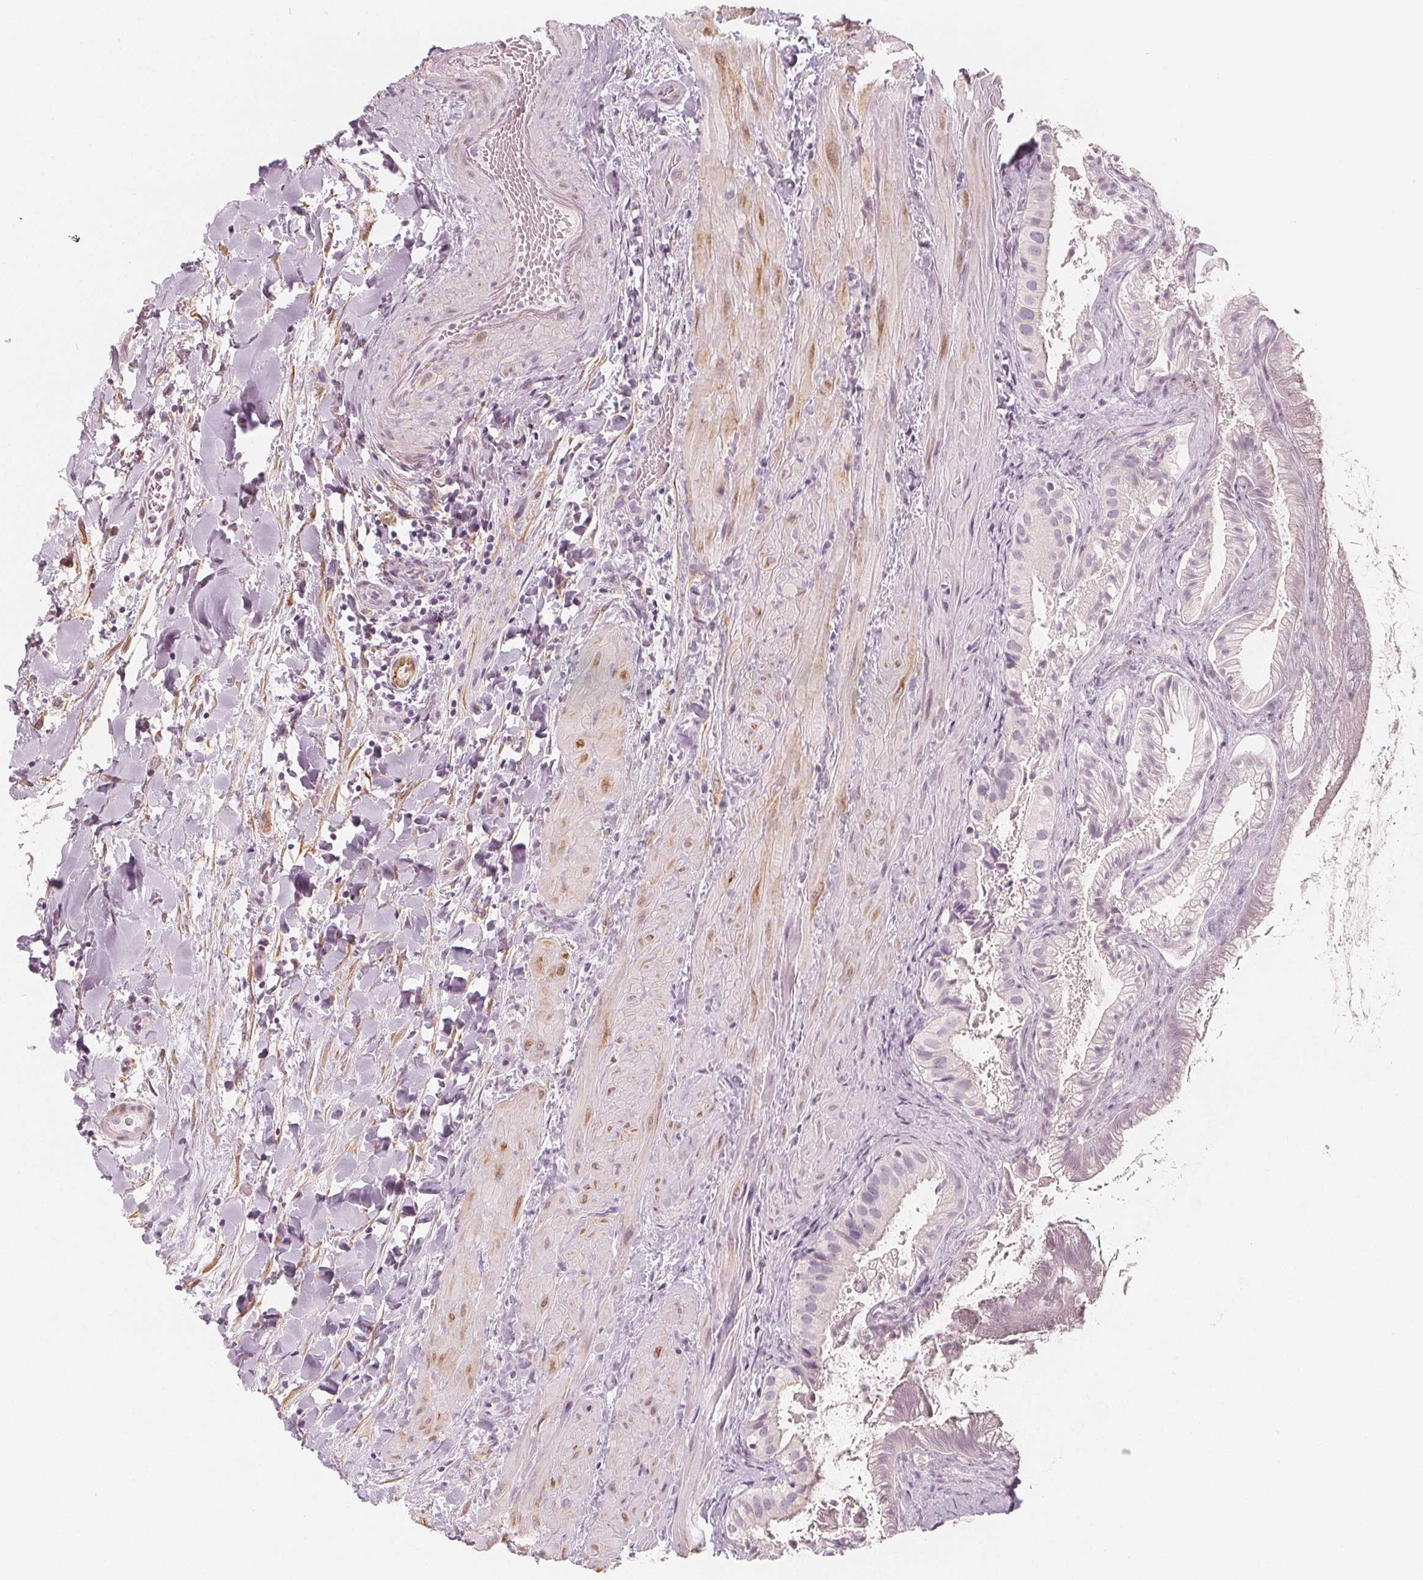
{"staining": {"intensity": "negative", "quantity": "none", "location": "none"}, "tissue": "gallbladder", "cell_type": "Glandular cells", "image_type": "normal", "snomed": [{"axis": "morphology", "description": "Normal tissue, NOS"}, {"axis": "topography", "description": "Gallbladder"}], "caption": "Gallbladder stained for a protein using IHC displays no expression glandular cells.", "gene": "MAP1A", "patient": {"sex": "male", "age": 70}}